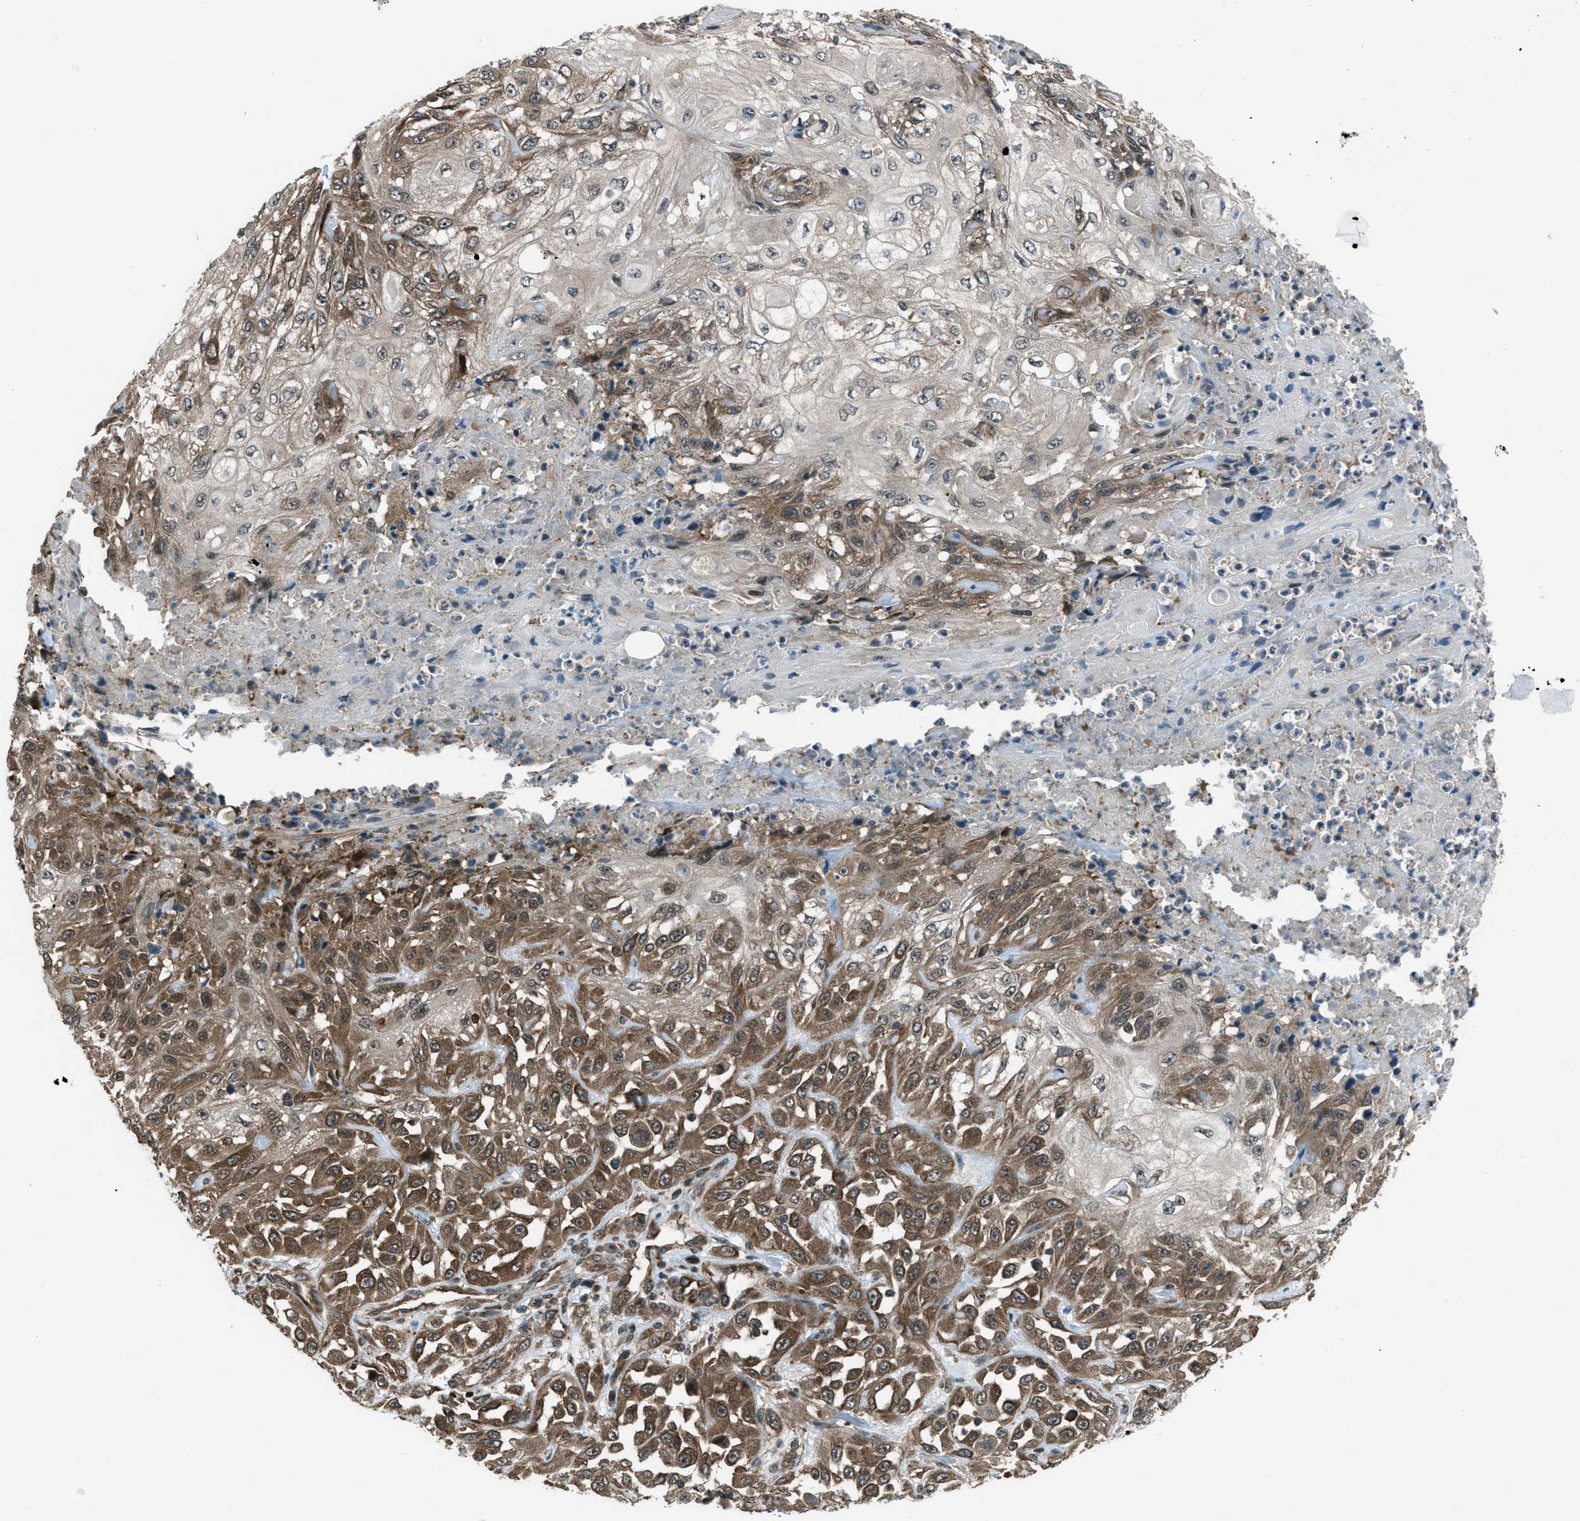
{"staining": {"intensity": "moderate", "quantity": ">75%", "location": "cytoplasmic/membranous"}, "tissue": "skin cancer", "cell_type": "Tumor cells", "image_type": "cancer", "snomed": [{"axis": "morphology", "description": "Squamous cell carcinoma, NOS"}, {"axis": "morphology", "description": "Squamous cell carcinoma, metastatic, NOS"}, {"axis": "topography", "description": "Skin"}, {"axis": "topography", "description": "Lymph node"}], "caption": "Immunohistochemical staining of human skin cancer (squamous cell carcinoma) shows moderate cytoplasmic/membranous protein staining in approximately >75% of tumor cells. (DAB (3,3'-diaminobenzidine) IHC, brown staining for protein, blue staining for nuclei).", "gene": "ASAP2", "patient": {"sex": "male", "age": 75}}